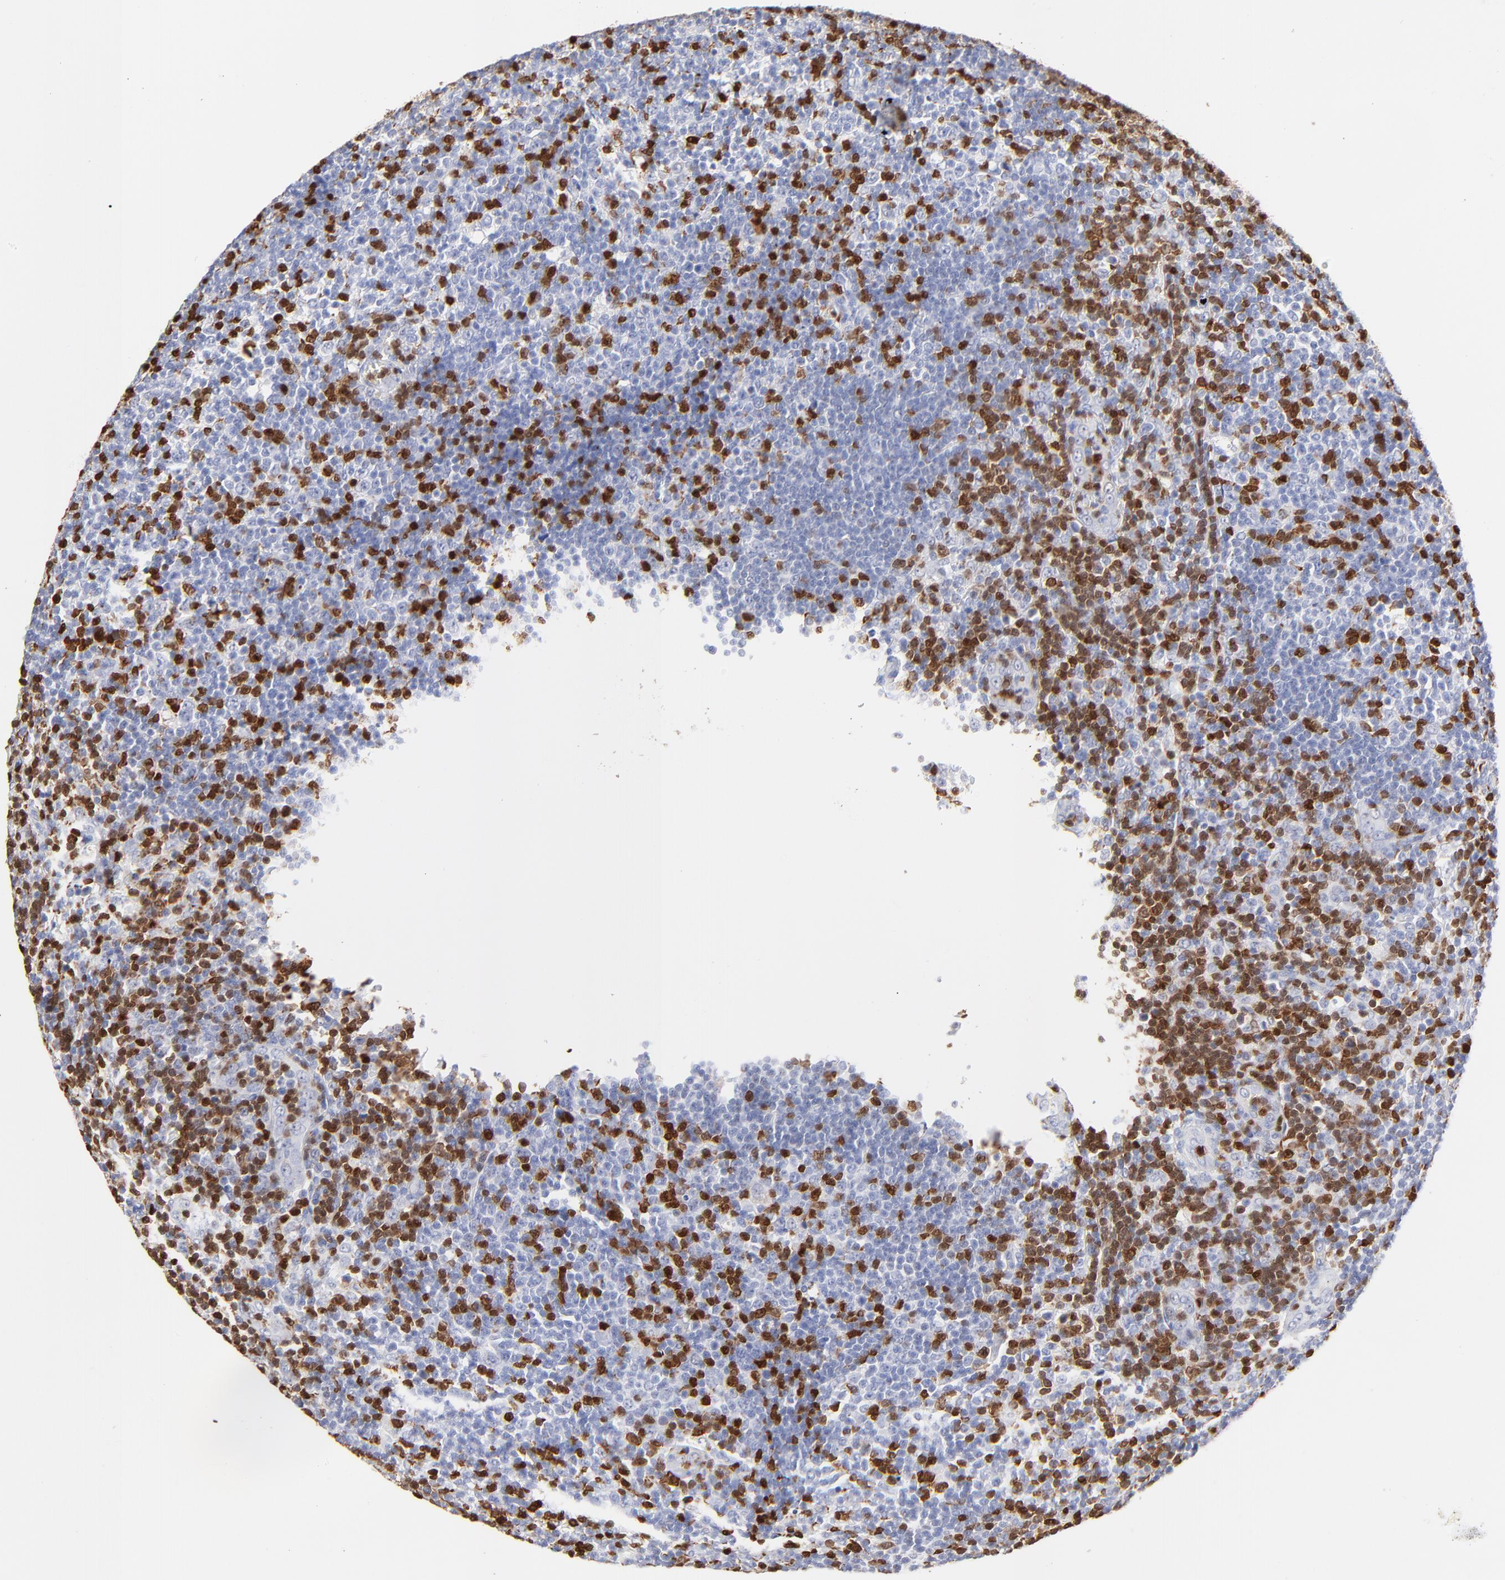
{"staining": {"intensity": "negative", "quantity": "none", "location": "none"}, "tissue": "lymphoma", "cell_type": "Tumor cells", "image_type": "cancer", "snomed": [{"axis": "morphology", "description": "Malignant lymphoma, non-Hodgkin's type, Low grade"}, {"axis": "topography", "description": "Lymph node"}], "caption": "IHC of lymphoma reveals no staining in tumor cells.", "gene": "ZAP70", "patient": {"sex": "male", "age": 74}}